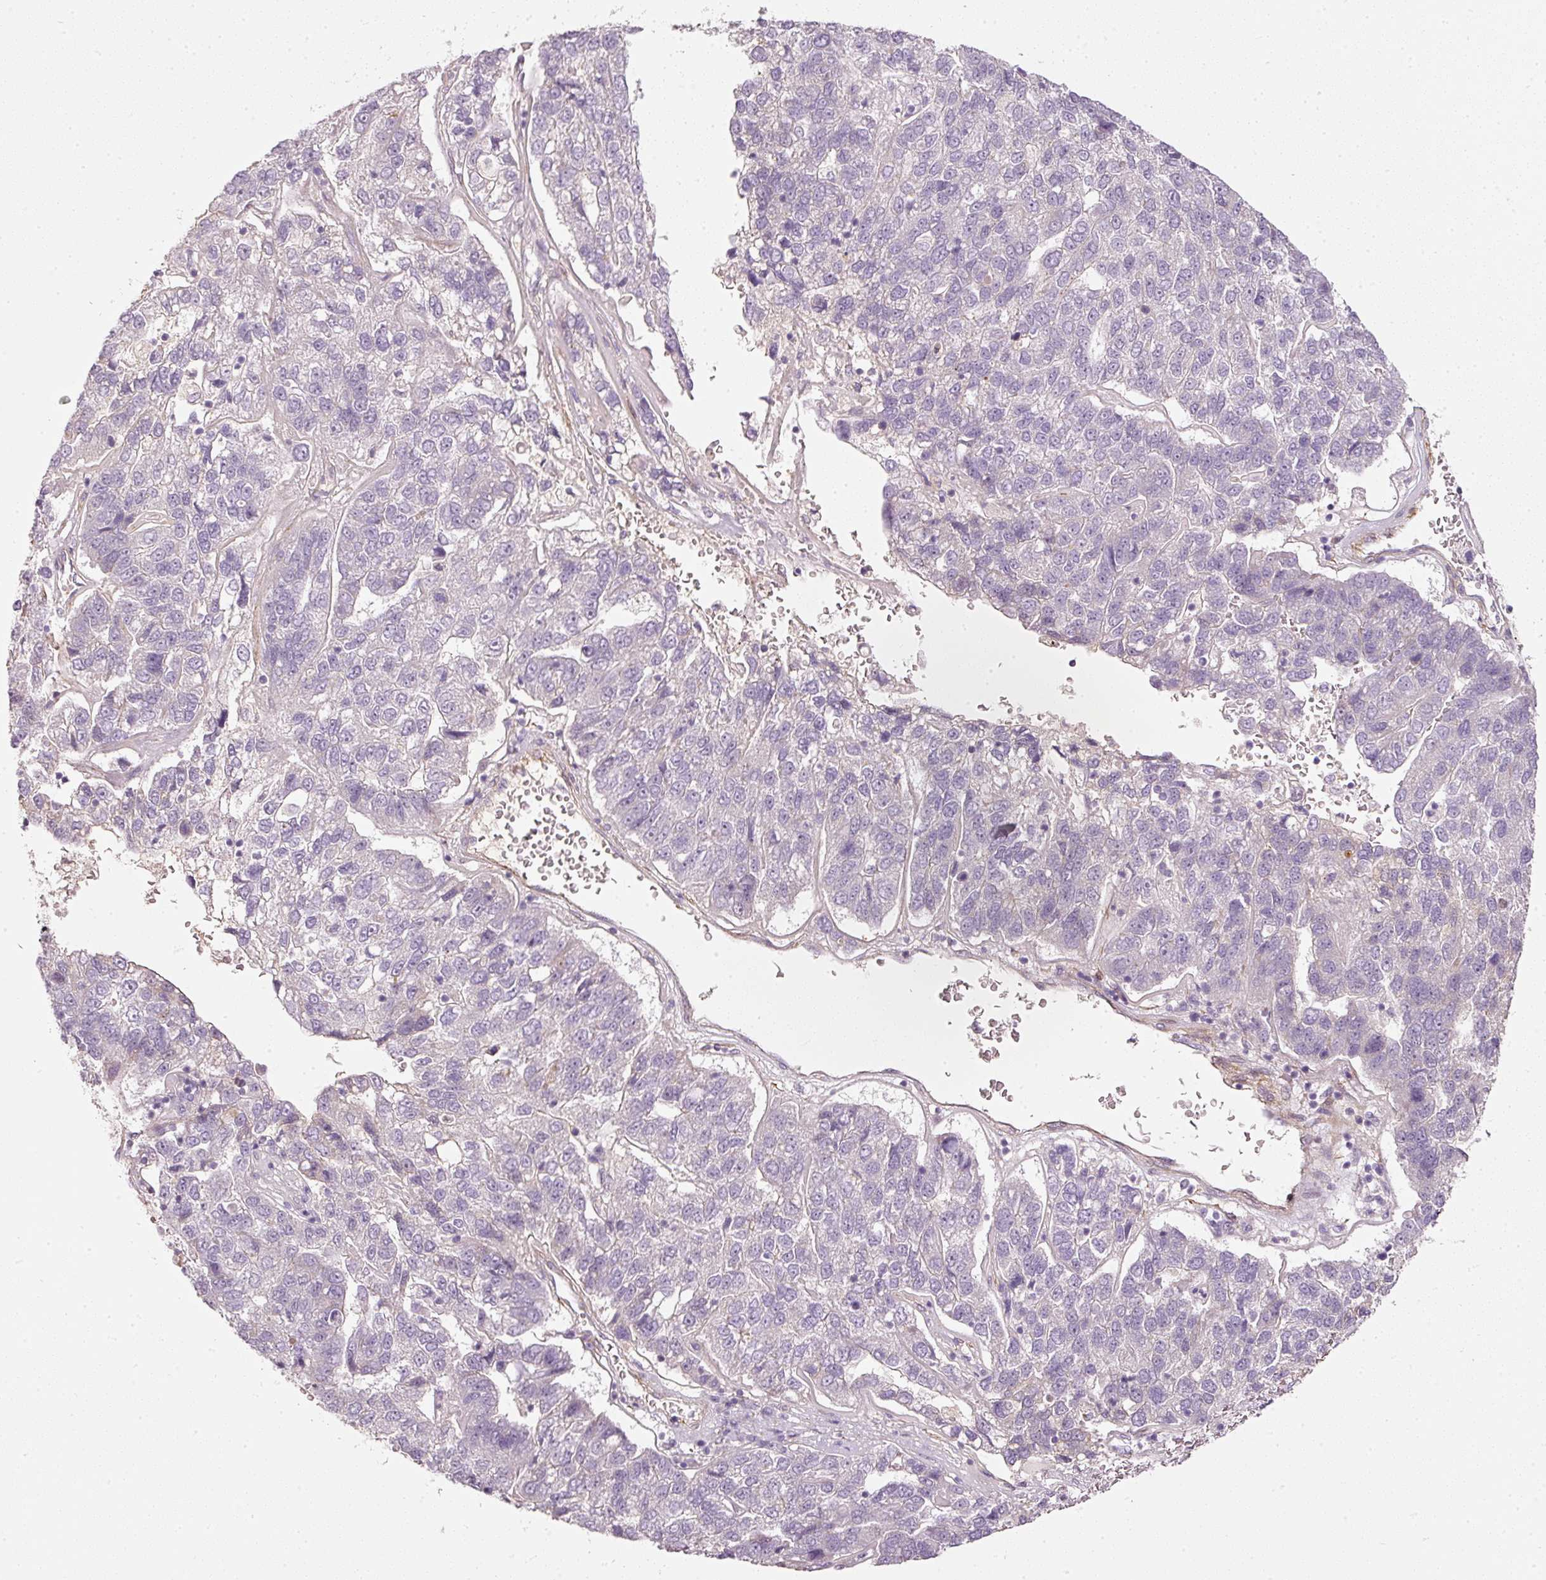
{"staining": {"intensity": "negative", "quantity": "none", "location": "none"}, "tissue": "pancreatic cancer", "cell_type": "Tumor cells", "image_type": "cancer", "snomed": [{"axis": "morphology", "description": "Adenocarcinoma, NOS"}, {"axis": "topography", "description": "Pancreas"}], "caption": "High power microscopy image of an immunohistochemistry photomicrograph of pancreatic cancer, revealing no significant expression in tumor cells.", "gene": "TOGARAM1", "patient": {"sex": "female", "age": 61}}